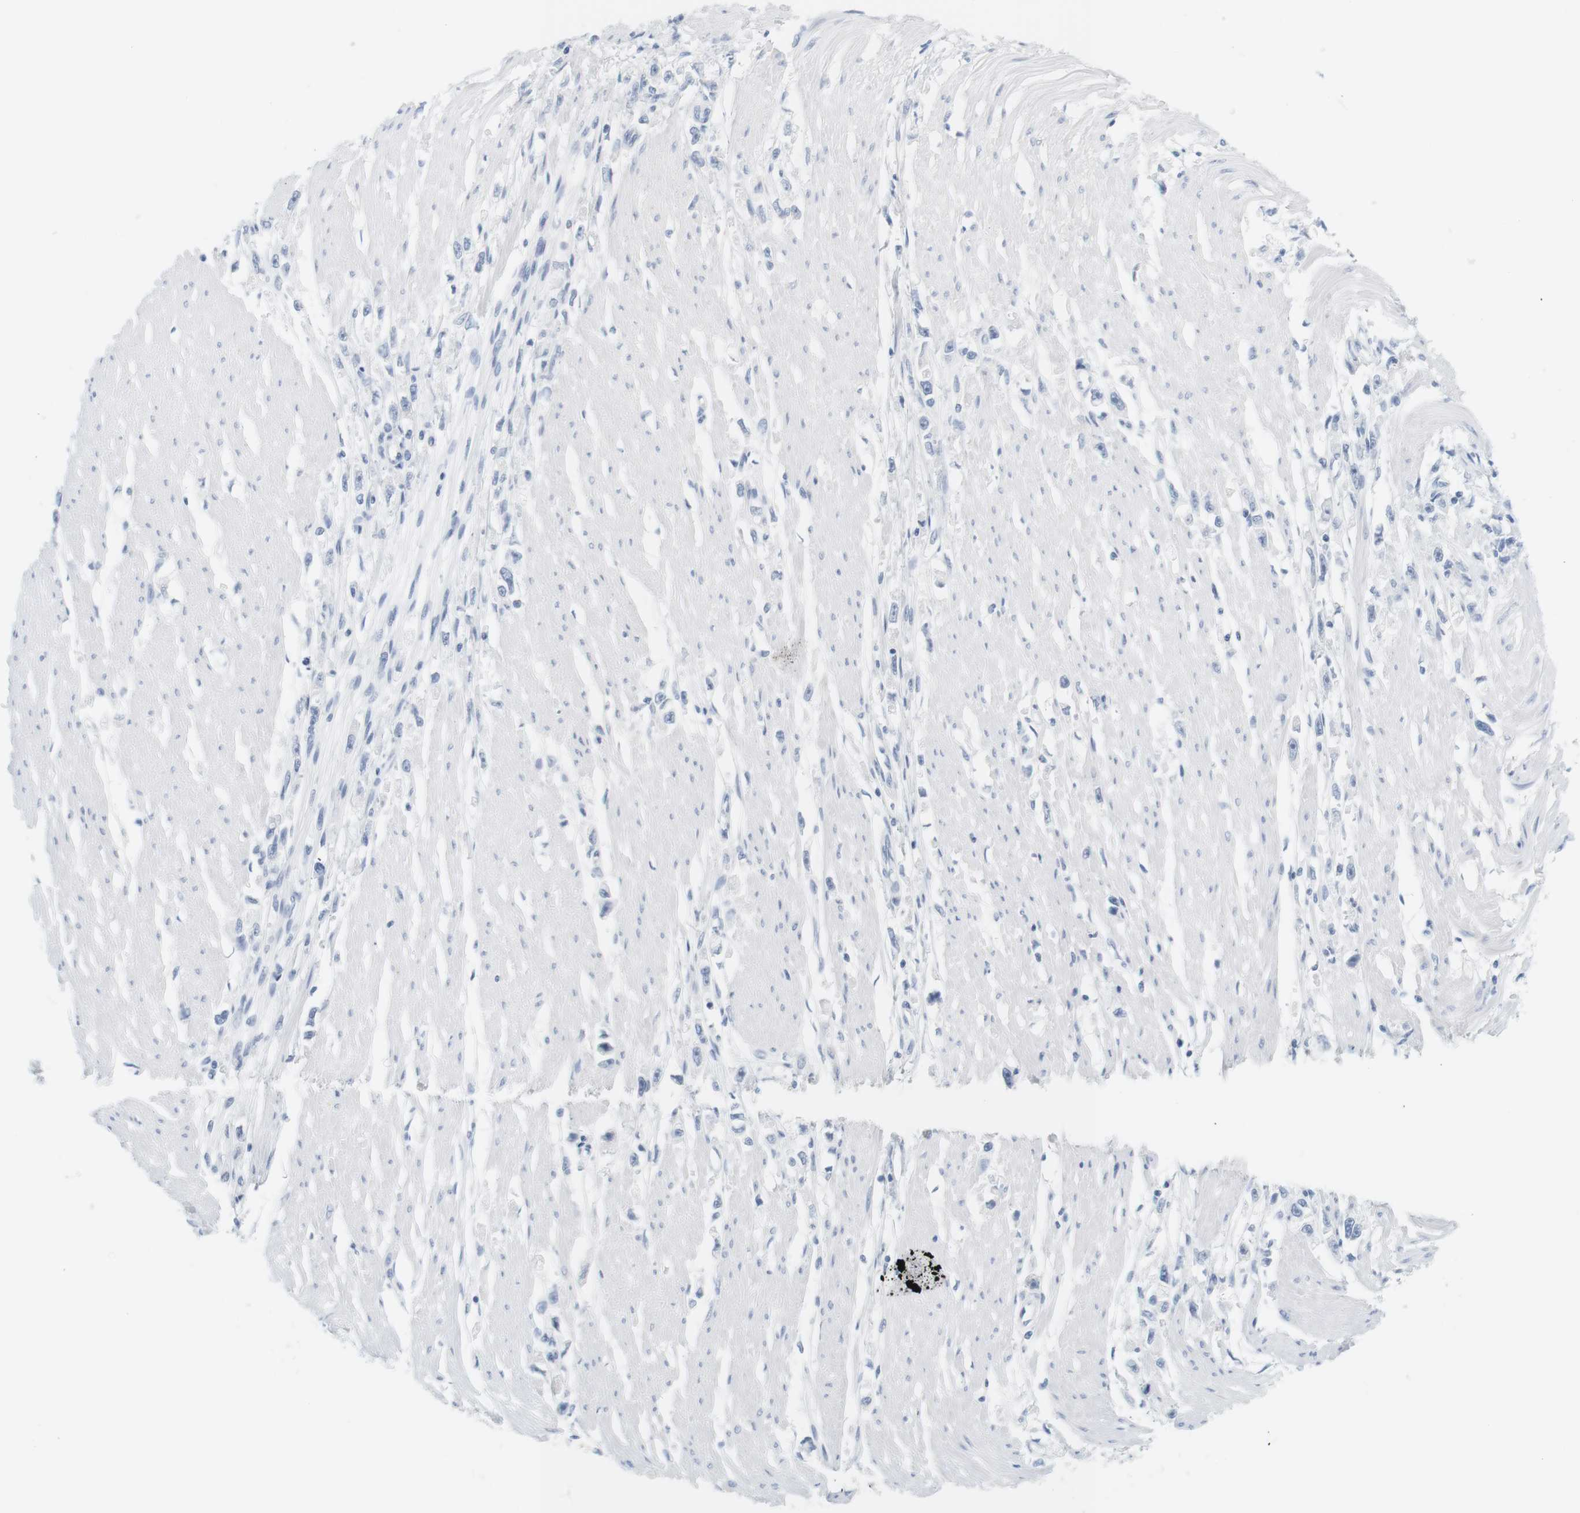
{"staining": {"intensity": "negative", "quantity": "none", "location": "none"}, "tissue": "stomach cancer", "cell_type": "Tumor cells", "image_type": "cancer", "snomed": [{"axis": "morphology", "description": "Adenocarcinoma, NOS"}, {"axis": "topography", "description": "Stomach"}], "caption": "The histopathology image demonstrates no staining of tumor cells in adenocarcinoma (stomach).", "gene": "OPRM1", "patient": {"sex": "female", "age": 59}}